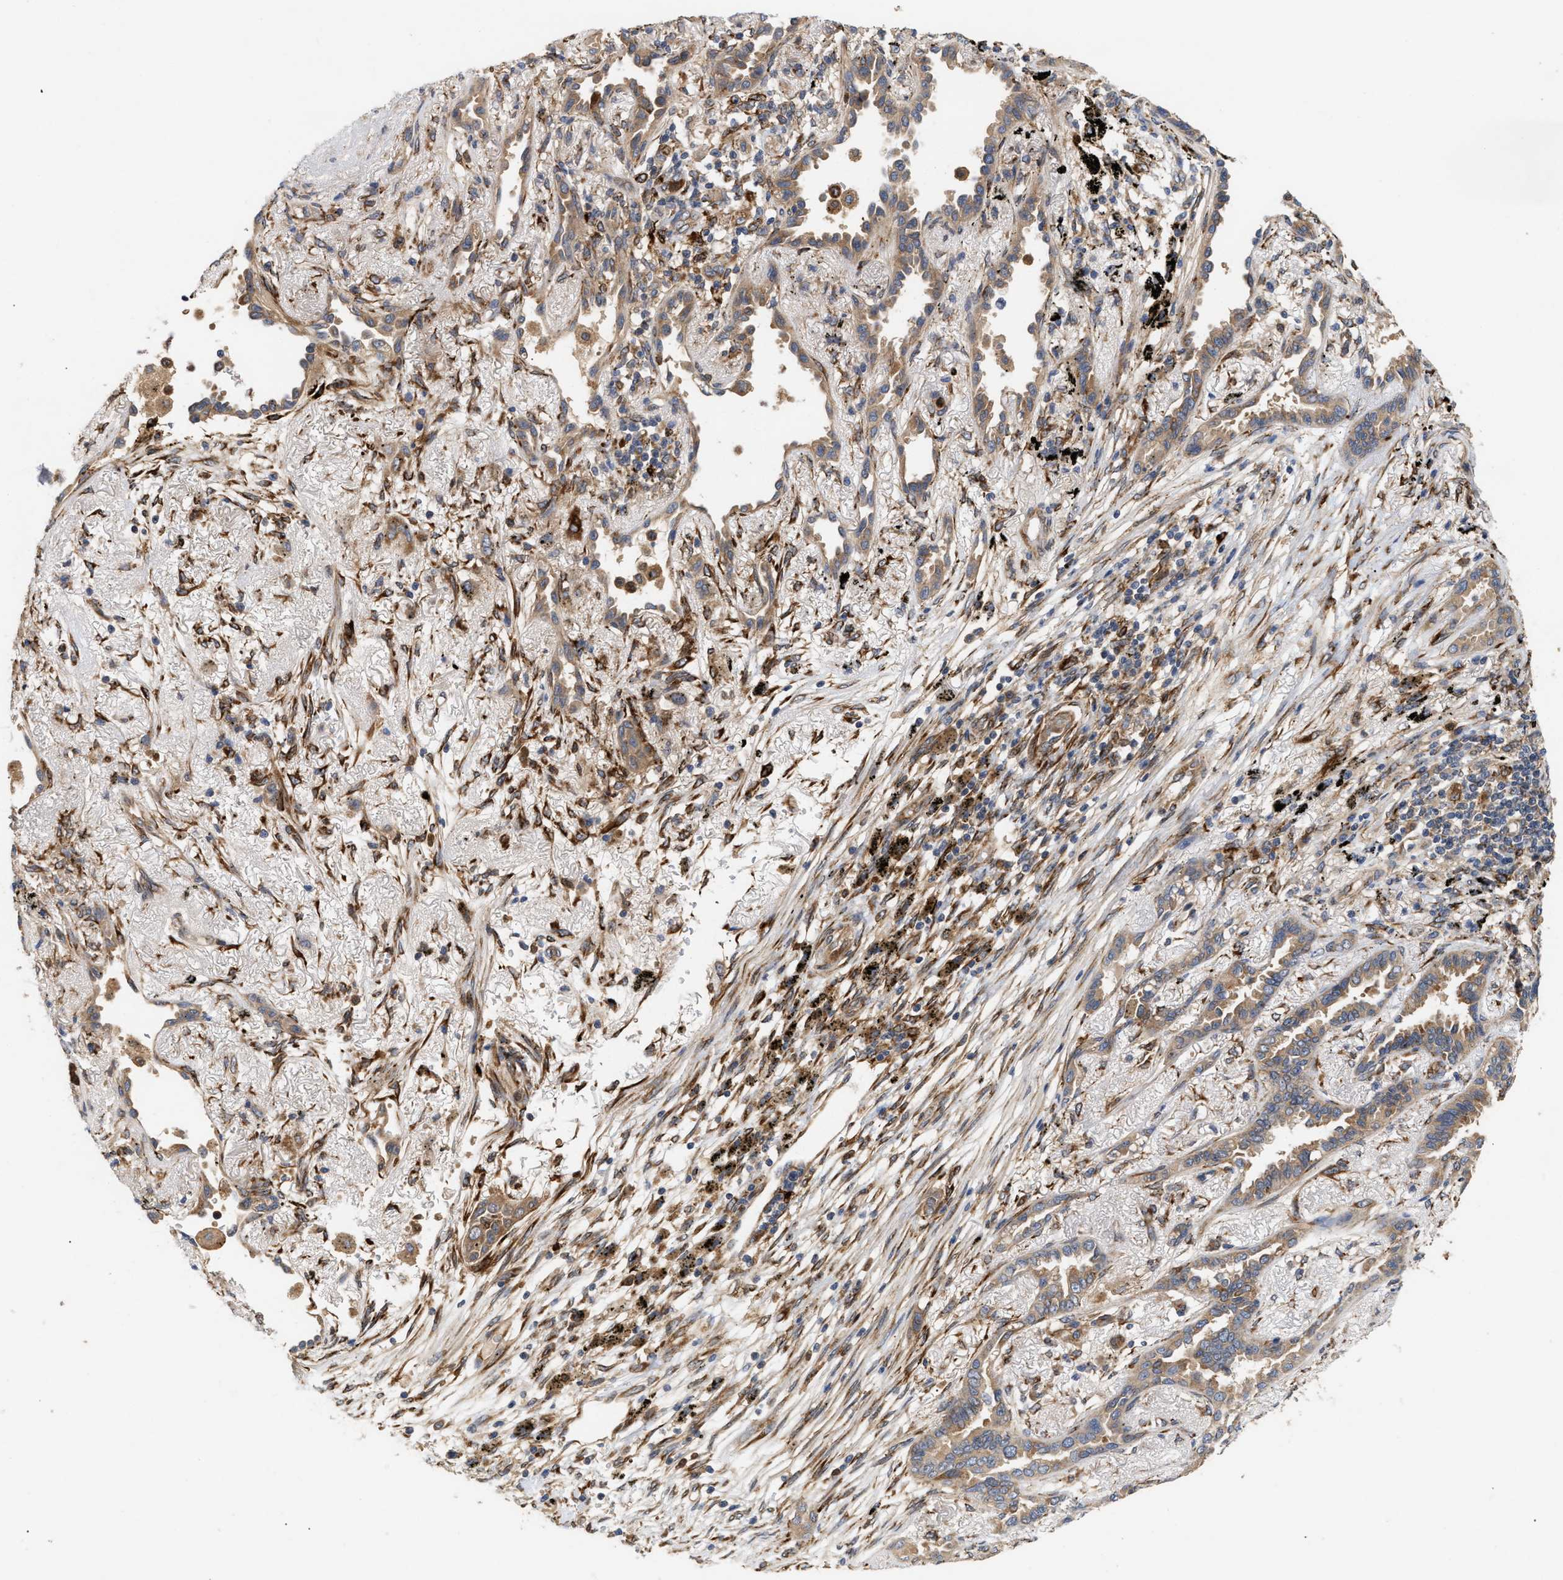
{"staining": {"intensity": "moderate", "quantity": ">75%", "location": "cytoplasmic/membranous"}, "tissue": "lung cancer", "cell_type": "Tumor cells", "image_type": "cancer", "snomed": [{"axis": "morphology", "description": "Adenocarcinoma, NOS"}, {"axis": "topography", "description": "Lung"}], "caption": "Immunohistochemical staining of adenocarcinoma (lung) shows moderate cytoplasmic/membranous protein expression in approximately >75% of tumor cells.", "gene": "PLCD1", "patient": {"sex": "male", "age": 59}}